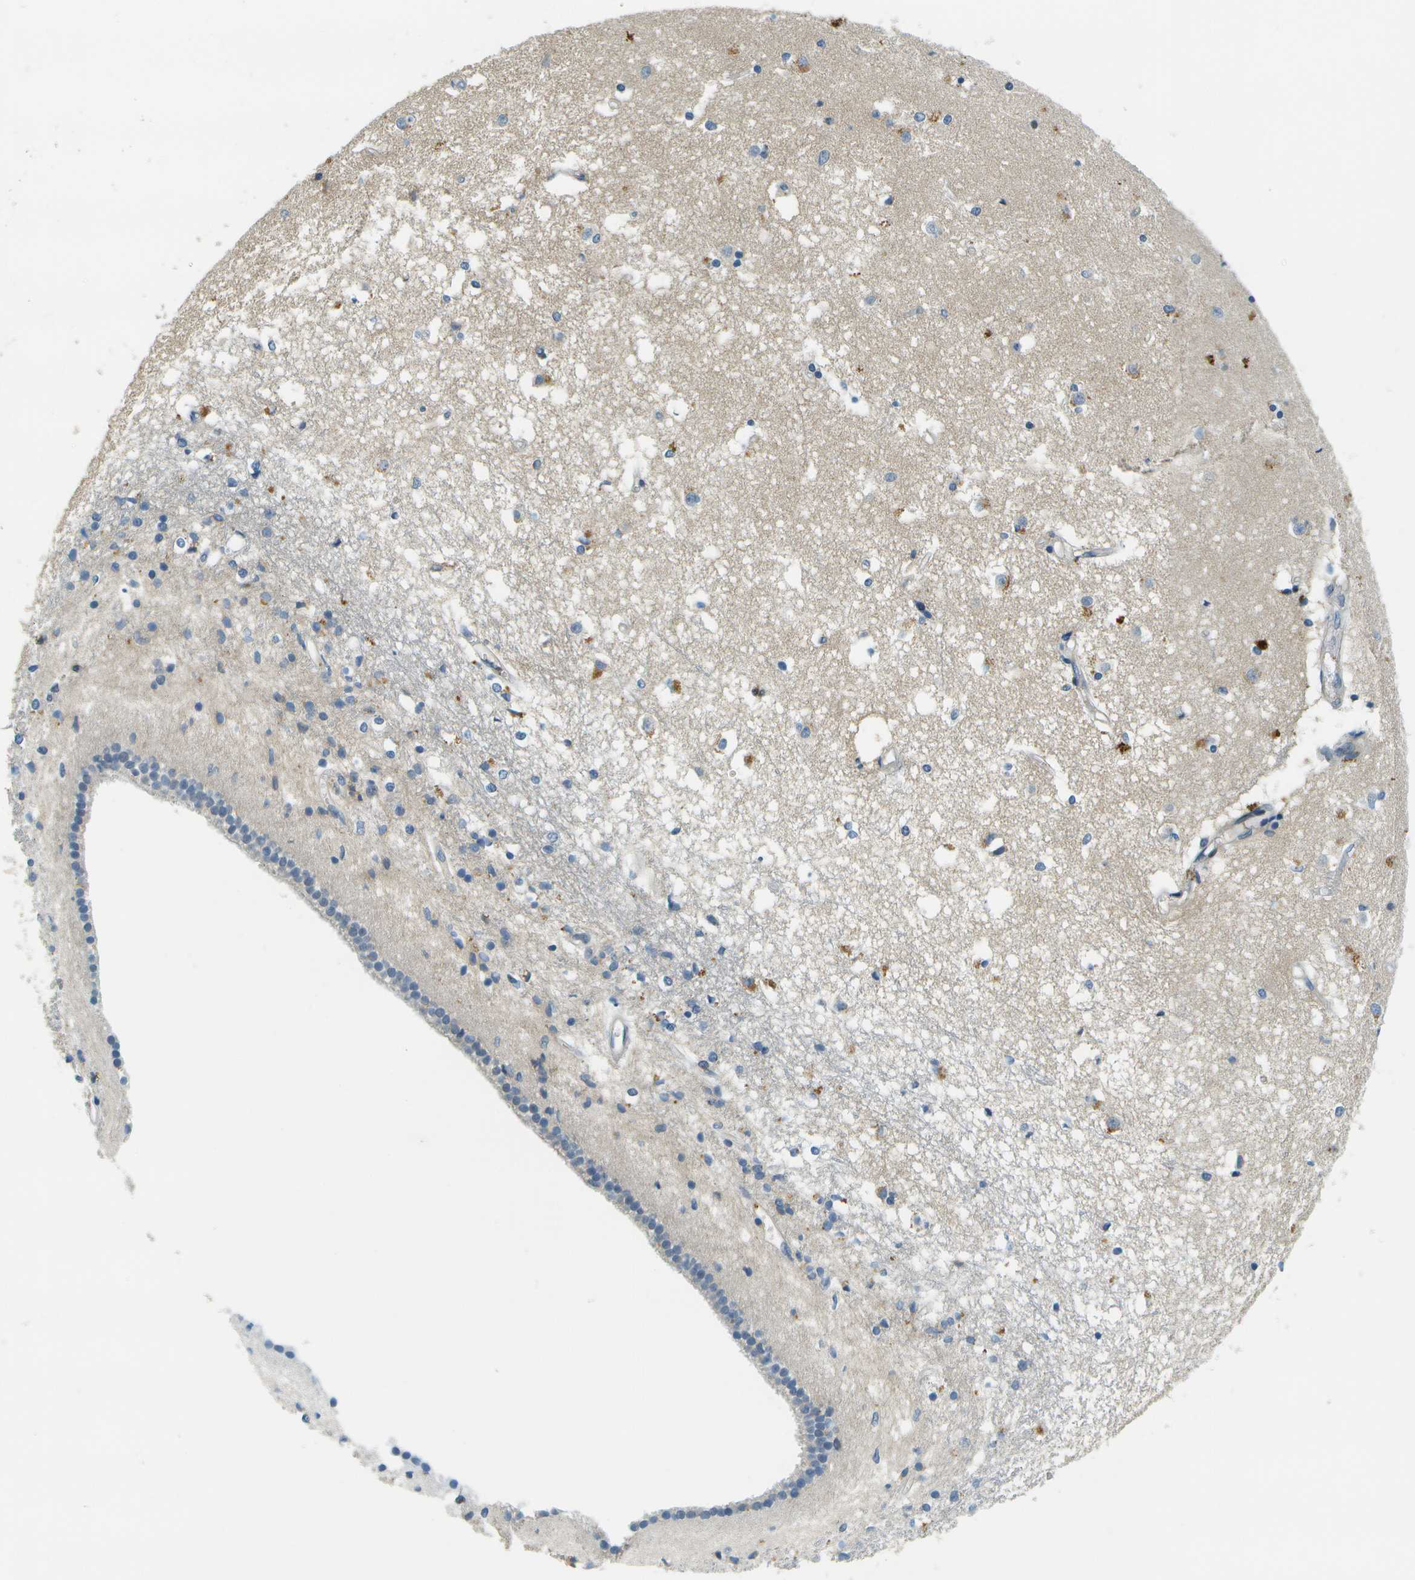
{"staining": {"intensity": "negative", "quantity": "none", "location": "none"}, "tissue": "caudate", "cell_type": "Glial cells", "image_type": "normal", "snomed": [{"axis": "morphology", "description": "Normal tissue, NOS"}, {"axis": "topography", "description": "Lateral ventricle wall"}], "caption": "A high-resolution micrograph shows IHC staining of normal caudate, which exhibits no significant expression in glial cells. (Immunohistochemistry, brightfield microscopy, high magnification).", "gene": "RASGRP2", "patient": {"sex": "male", "age": 45}}